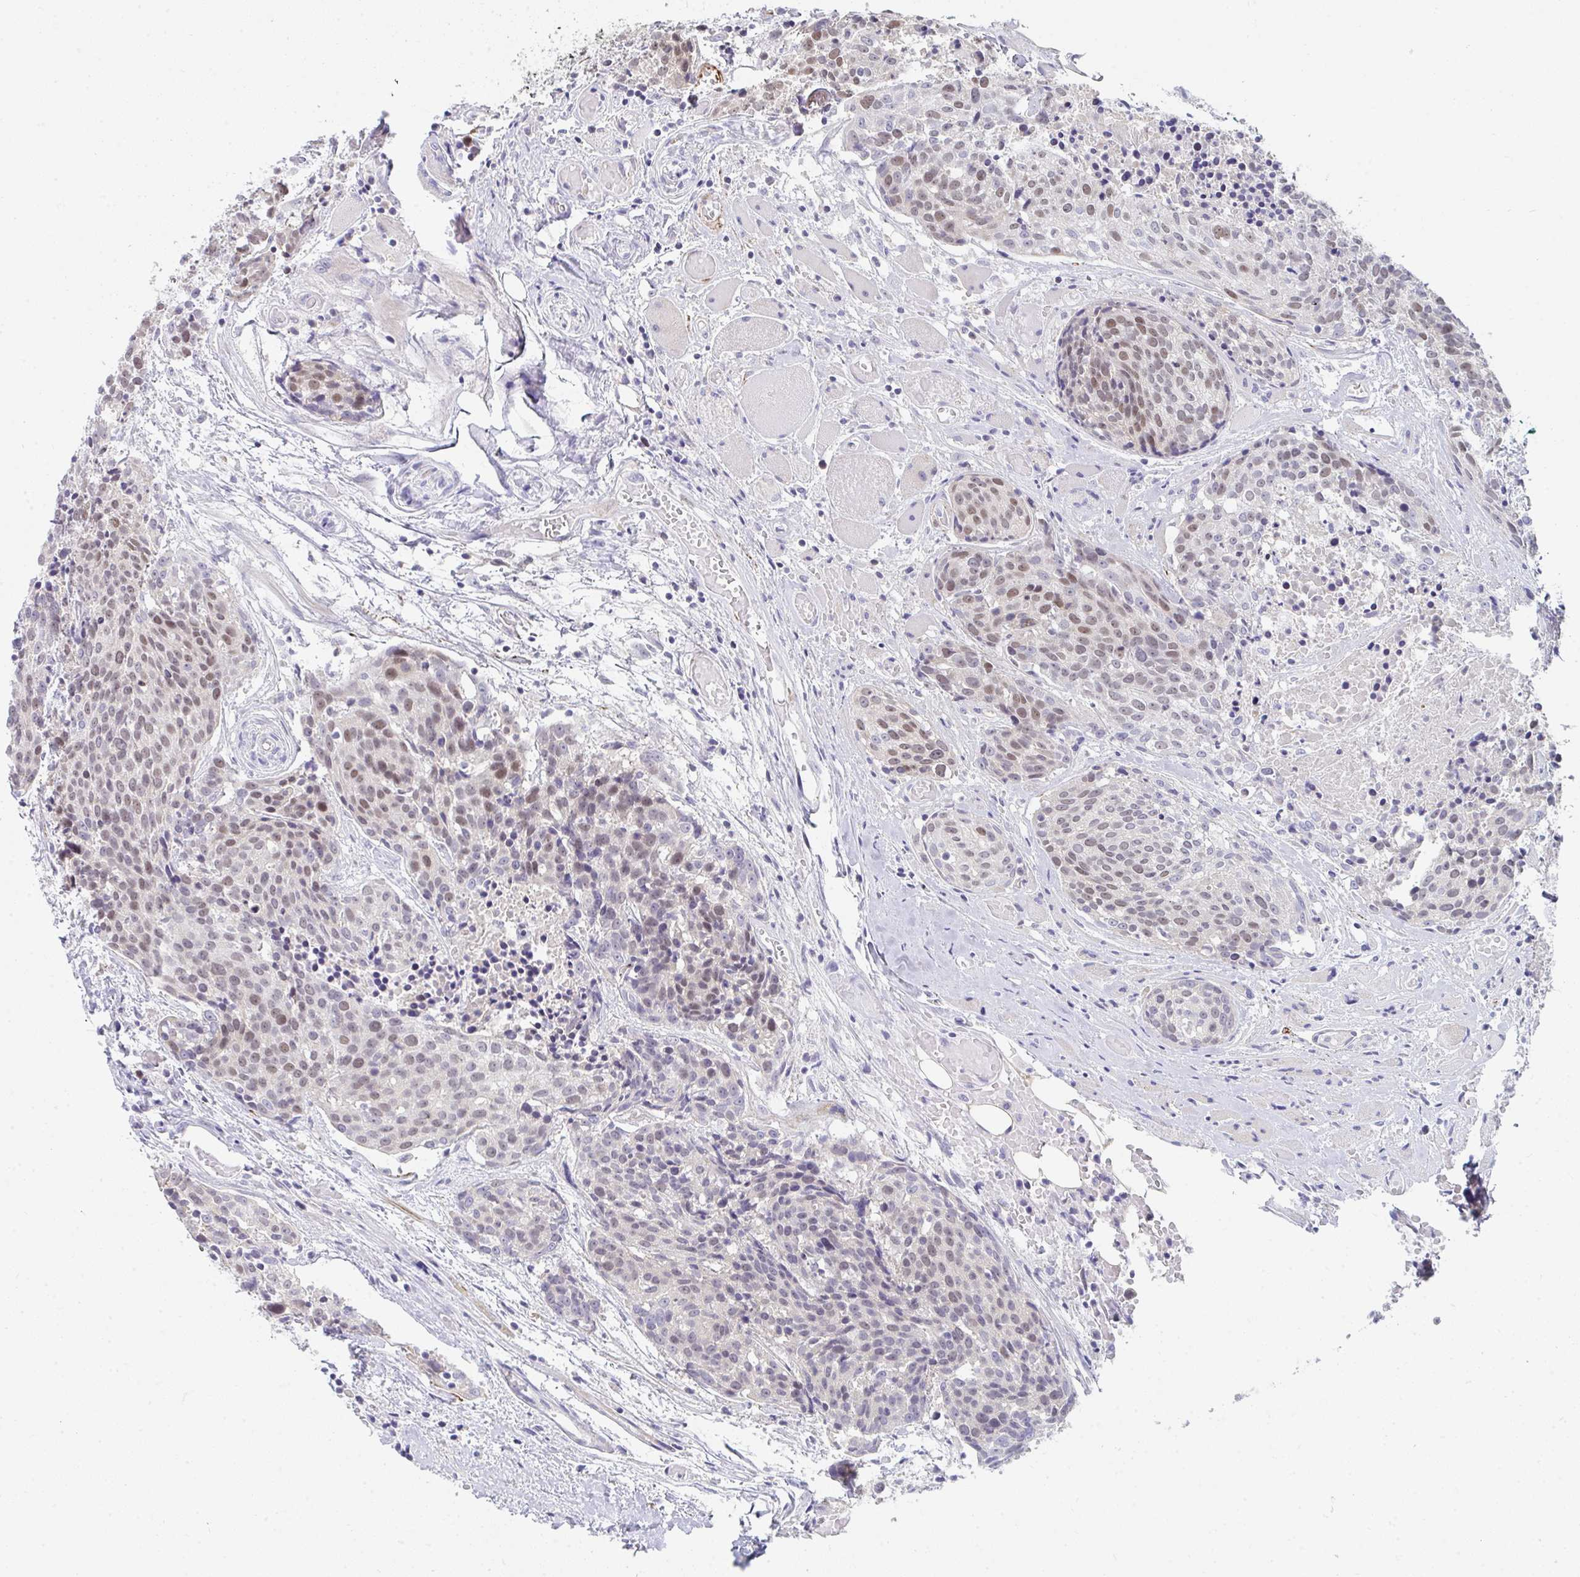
{"staining": {"intensity": "moderate", "quantity": "25%-75%", "location": "nuclear"}, "tissue": "head and neck cancer", "cell_type": "Tumor cells", "image_type": "cancer", "snomed": [{"axis": "morphology", "description": "Squamous cell carcinoma, NOS"}, {"axis": "topography", "description": "Oral tissue"}, {"axis": "topography", "description": "Head-Neck"}], "caption": "Tumor cells demonstrate medium levels of moderate nuclear positivity in about 25%-75% of cells in human squamous cell carcinoma (head and neck).", "gene": "GINS2", "patient": {"sex": "male", "age": 64}}